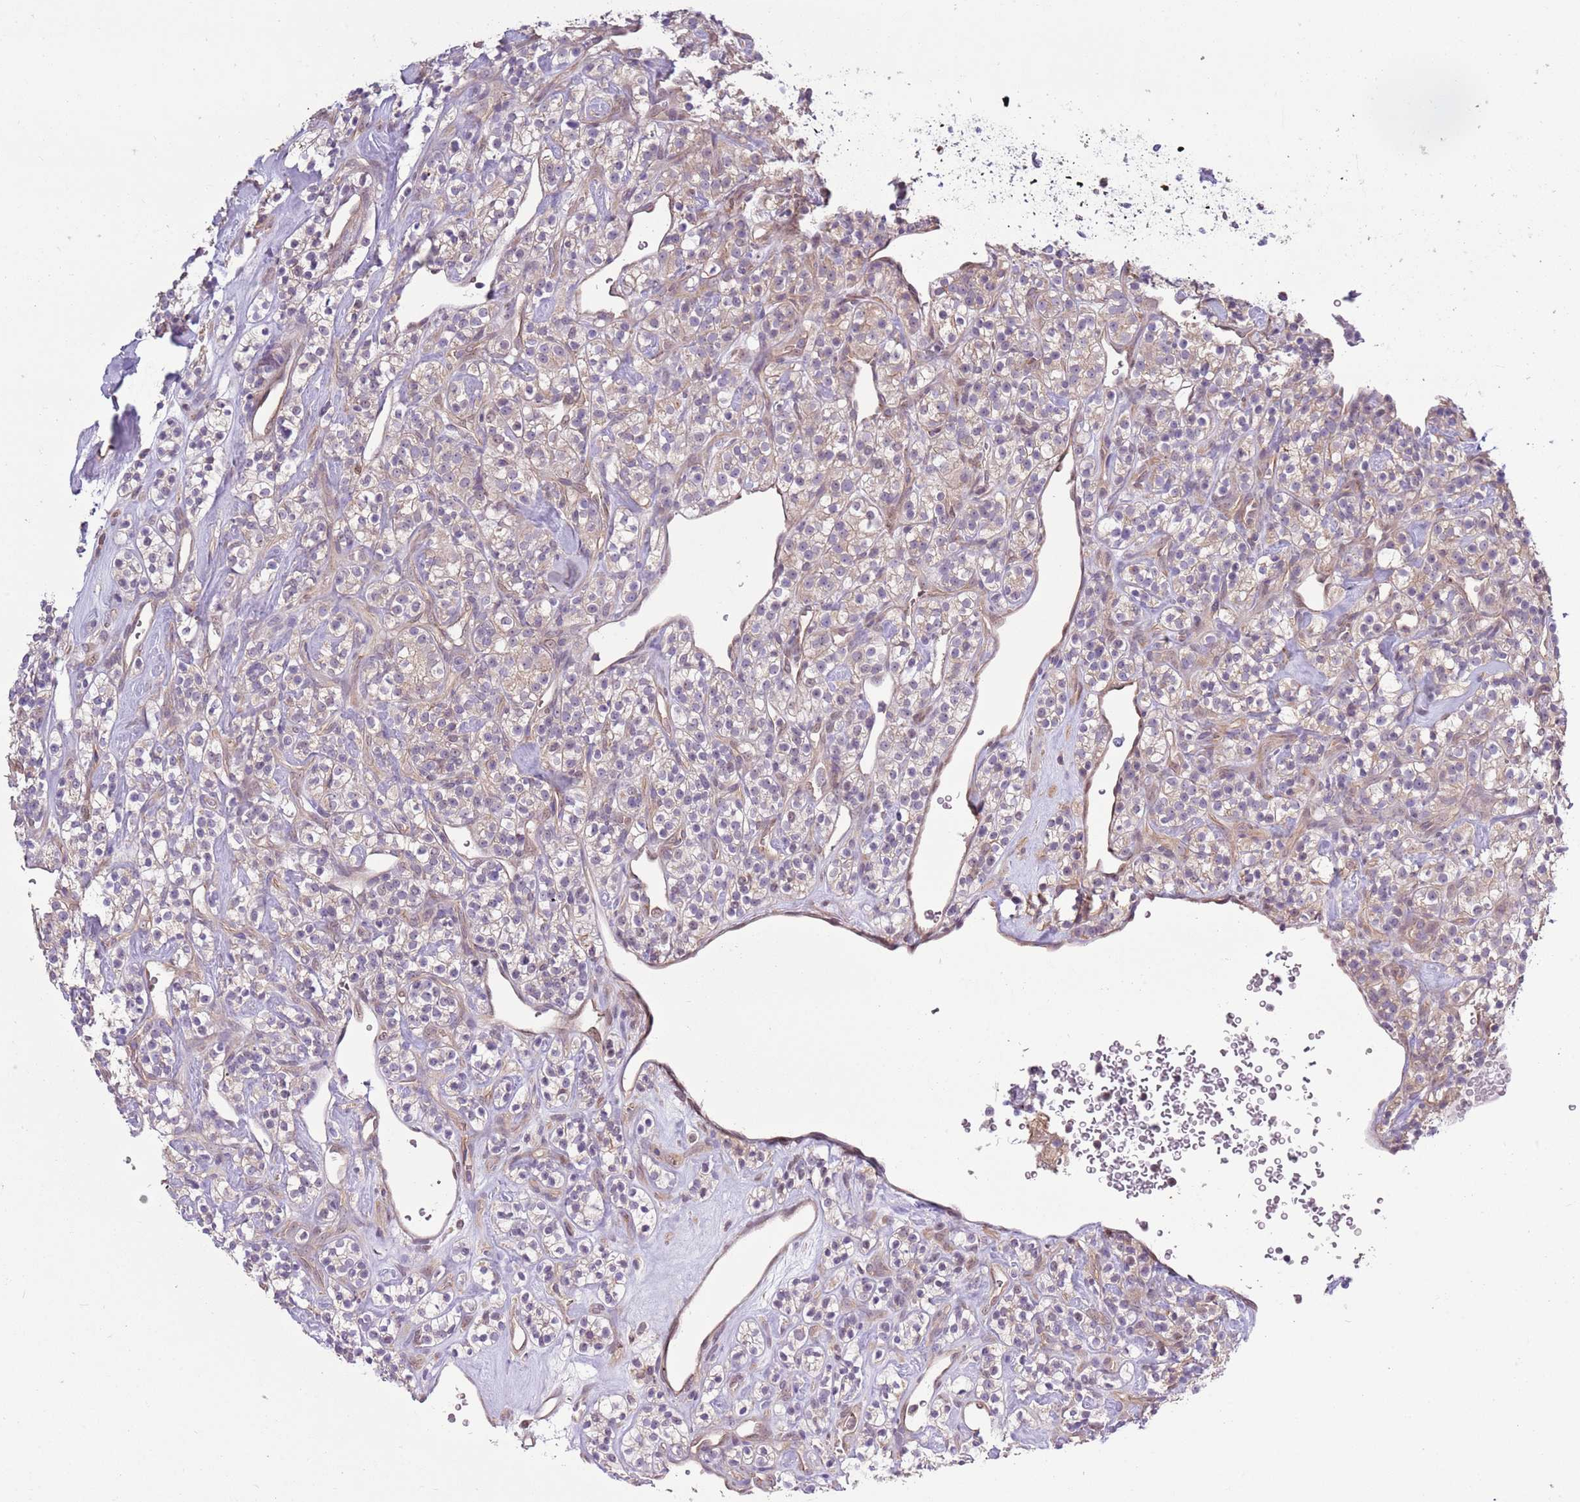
{"staining": {"intensity": "weak", "quantity": "<25%", "location": "cytoplasmic/membranous"}, "tissue": "renal cancer", "cell_type": "Tumor cells", "image_type": "cancer", "snomed": [{"axis": "morphology", "description": "Adenocarcinoma, NOS"}, {"axis": "topography", "description": "Kidney"}], "caption": "Human renal cancer stained for a protein using immunohistochemistry displays no staining in tumor cells.", "gene": "CAPN9", "patient": {"sex": "male", "age": 77}}